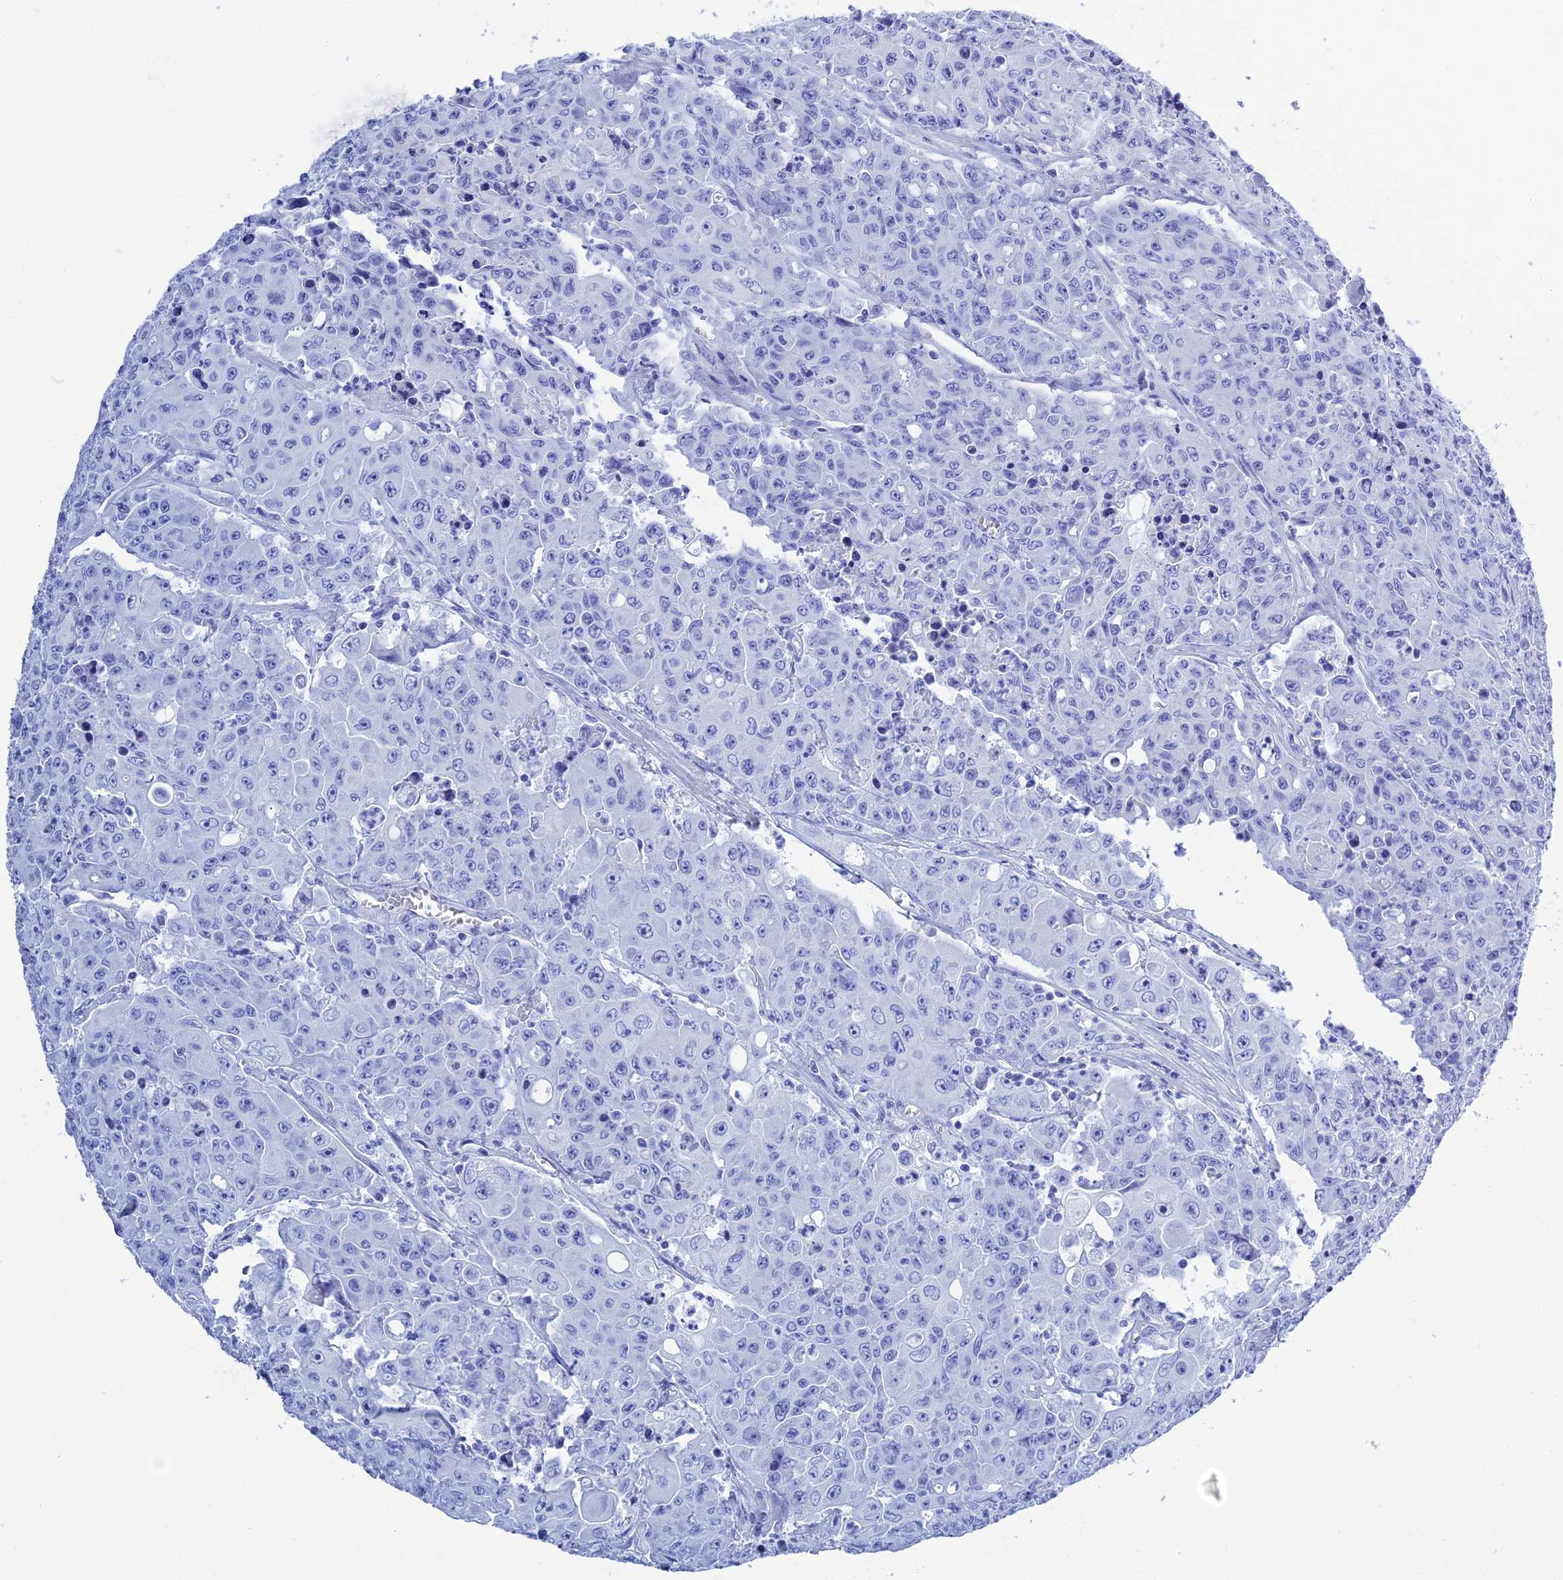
{"staining": {"intensity": "negative", "quantity": "none", "location": "none"}, "tissue": "colorectal cancer", "cell_type": "Tumor cells", "image_type": "cancer", "snomed": [{"axis": "morphology", "description": "Adenocarcinoma, NOS"}, {"axis": "topography", "description": "Colon"}], "caption": "The micrograph demonstrates no staining of tumor cells in adenocarcinoma (colorectal). (Brightfield microscopy of DAB immunohistochemistry at high magnification).", "gene": "TEX101", "patient": {"sex": "male", "age": 51}}